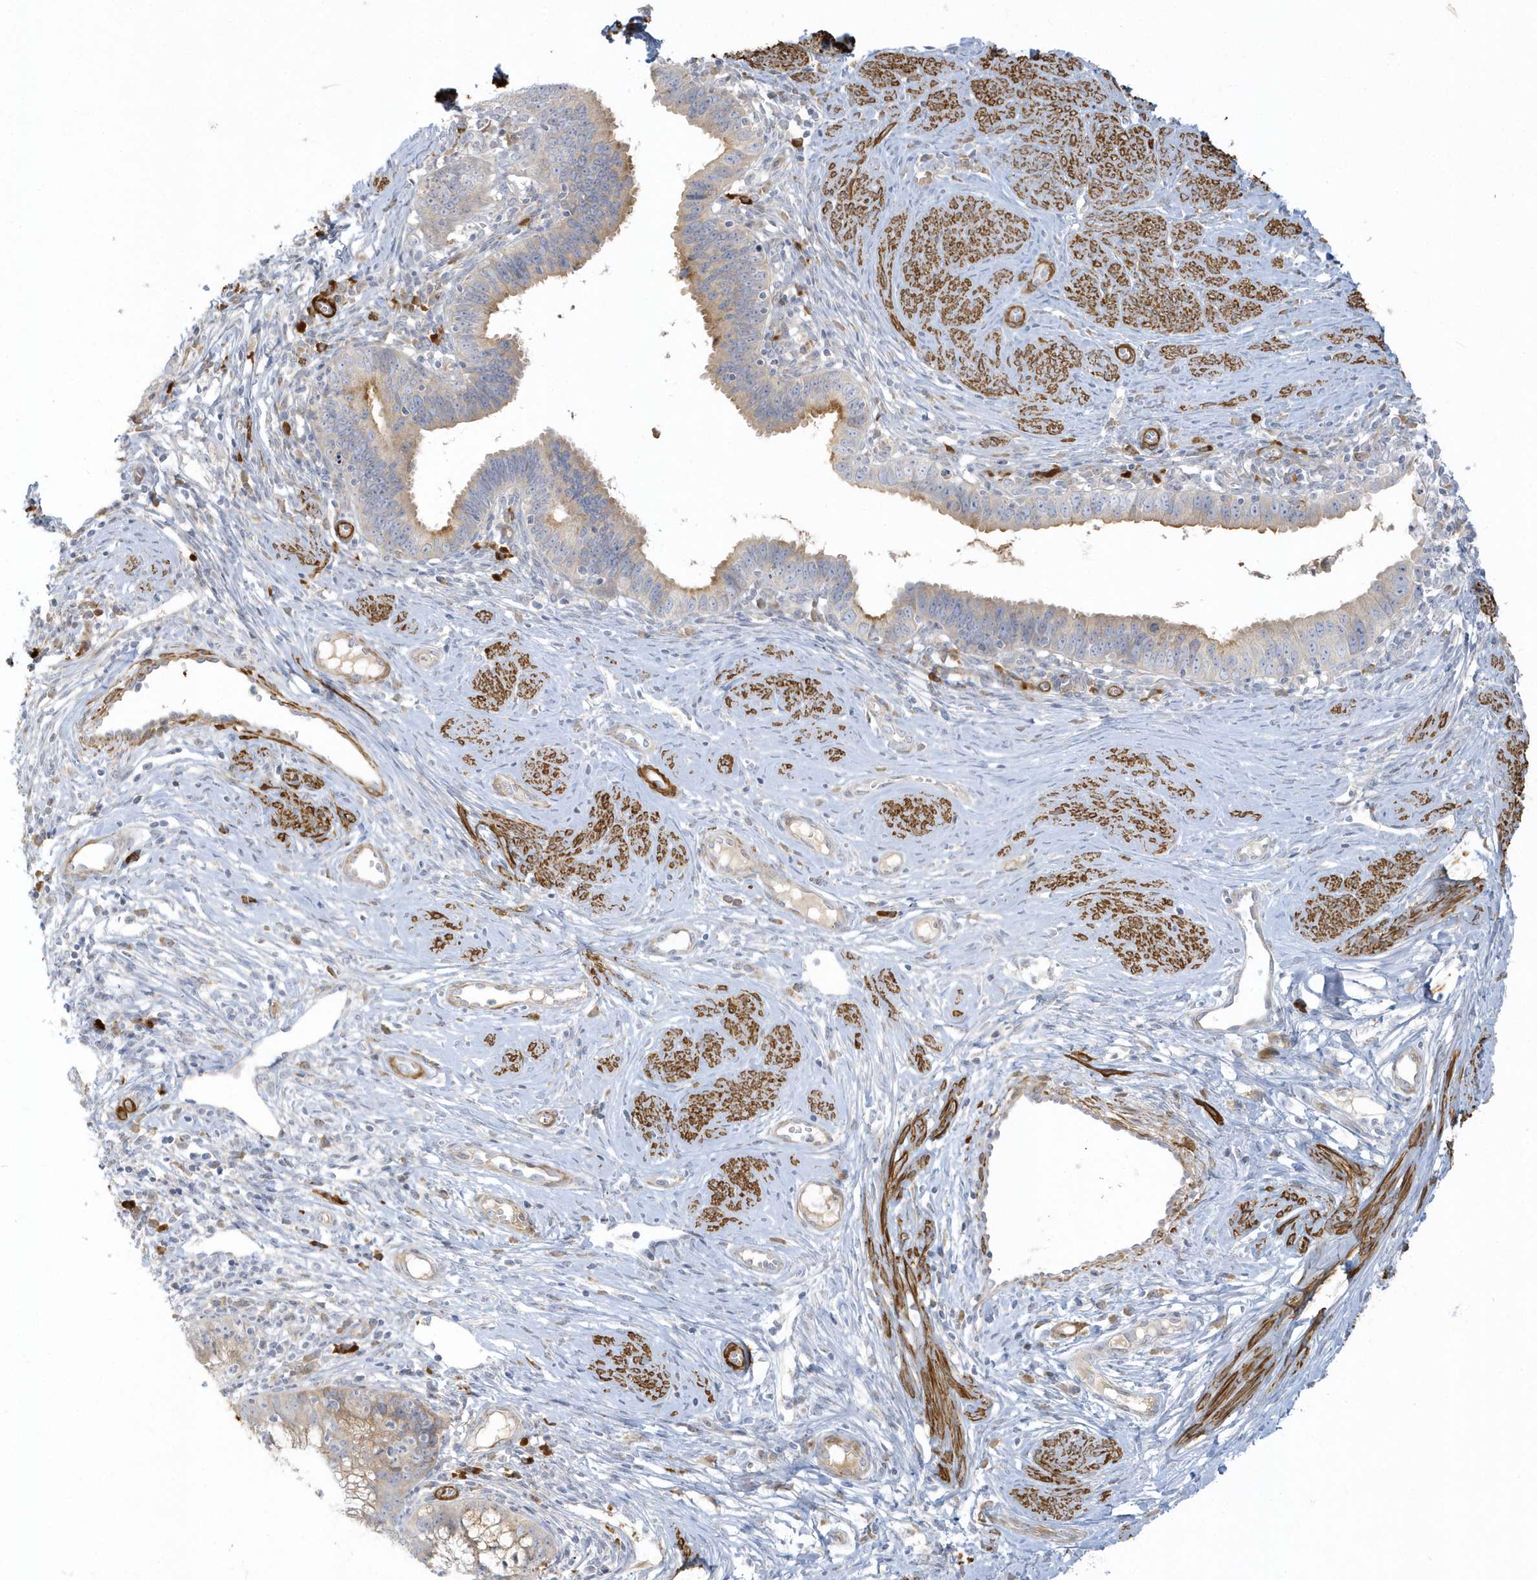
{"staining": {"intensity": "moderate", "quantity": "<25%", "location": "cytoplasmic/membranous"}, "tissue": "cervical cancer", "cell_type": "Tumor cells", "image_type": "cancer", "snomed": [{"axis": "morphology", "description": "Adenocarcinoma, NOS"}, {"axis": "topography", "description": "Cervix"}], "caption": "Immunohistochemical staining of human adenocarcinoma (cervical) displays low levels of moderate cytoplasmic/membranous positivity in approximately <25% of tumor cells.", "gene": "THADA", "patient": {"sex": "female", "age": 36}}